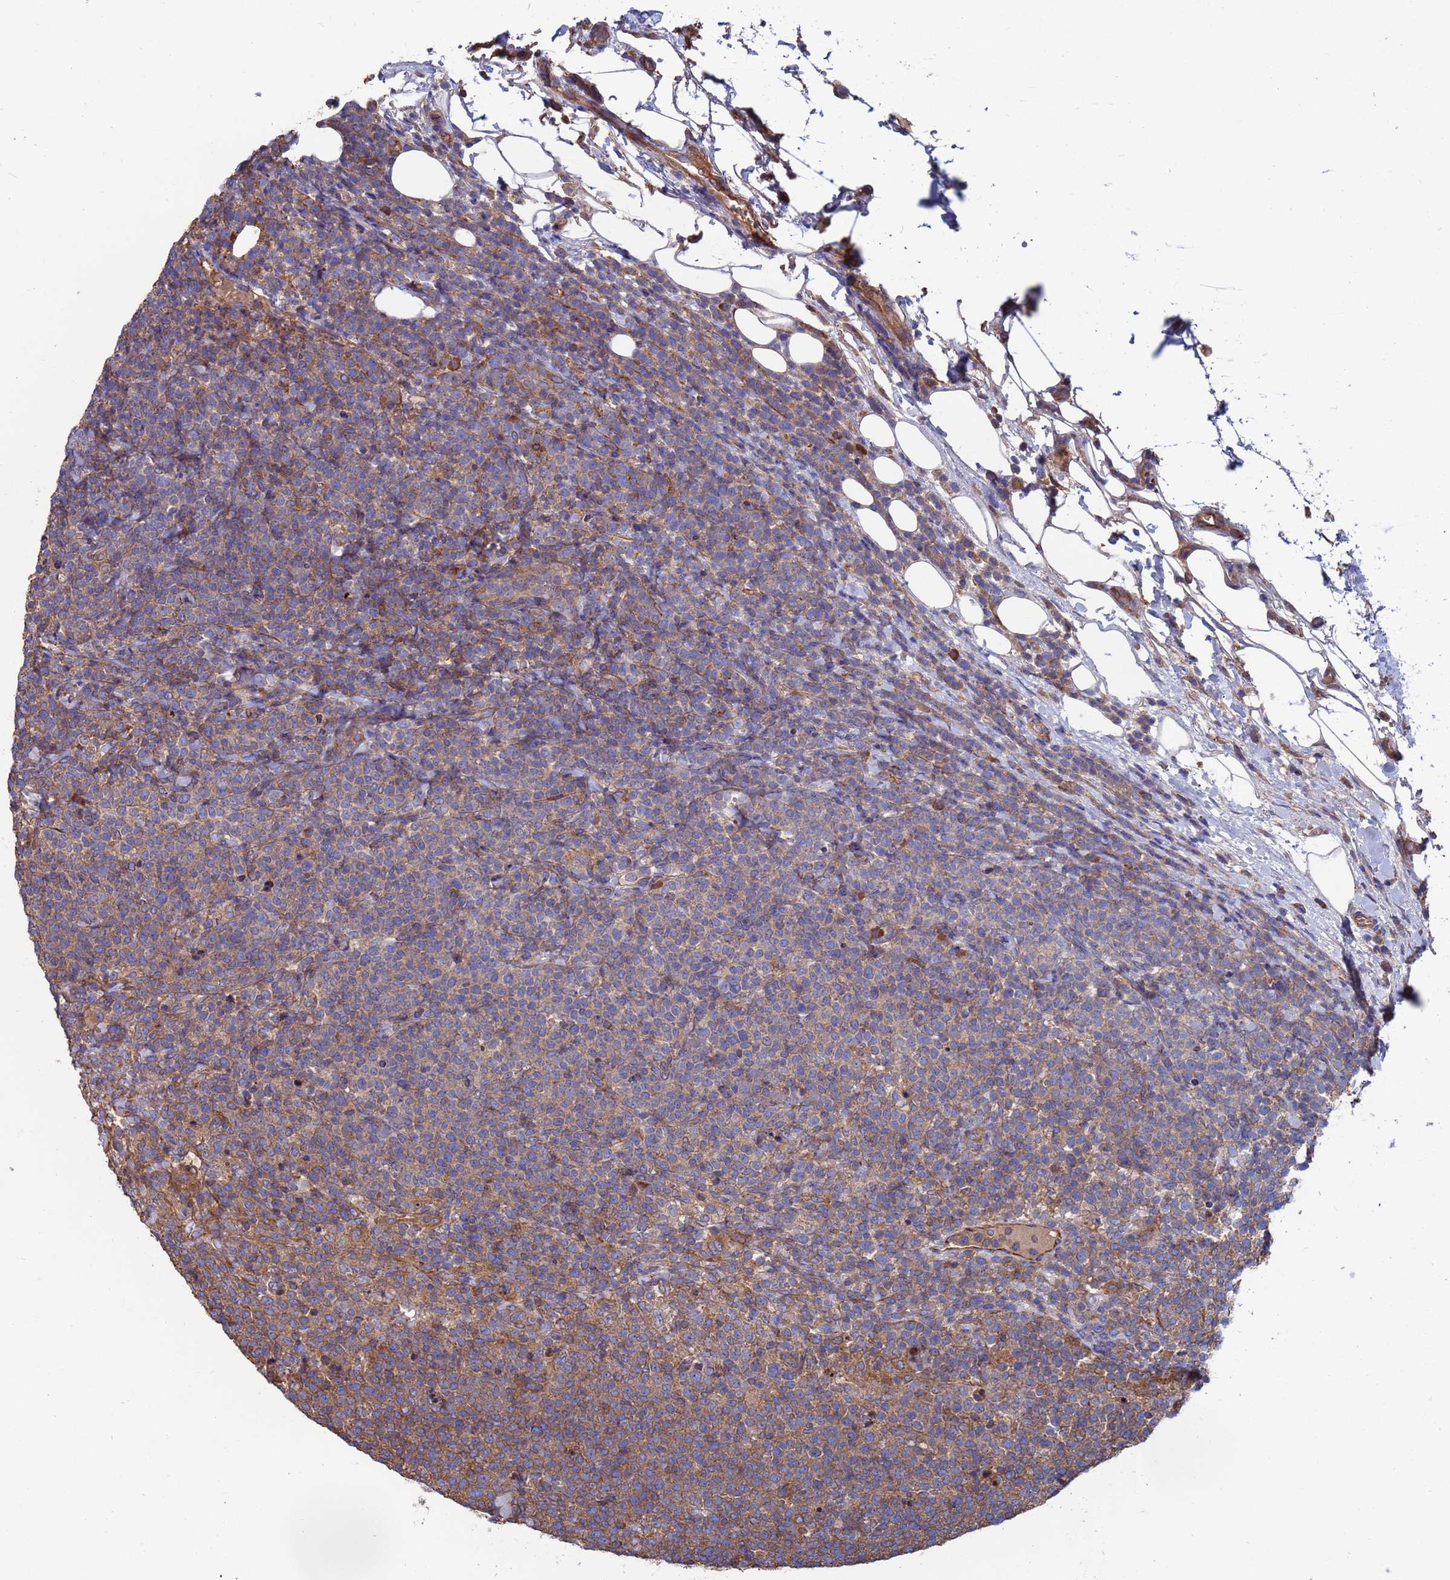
{"staining": {"intensity": "weak", "quantity": "25%-75%", "location": "cytoplasmic/membranous"}, "tissue": "lymphoma", "cell_type": "Tumor cells", "image_type": "cancer", "snomed": [{"axis": "morphology", "description": "Malignant lymphoma, non-Hodgkin's type, High grade"}, {"axis": "topography", "description": "Lymph node"}], "caption": "The histopathology image exhibits immunohistochemical staining of malignant lymphoma, non-Hodgkin's type (high-grade). There is weak cytoplasmic/membranous expression is present in approximately 25%-75% of tumor cells. Nuclei are stained in blue.", "gene": "PYCR1", "patient": {"sex": "male", "age": 61}}